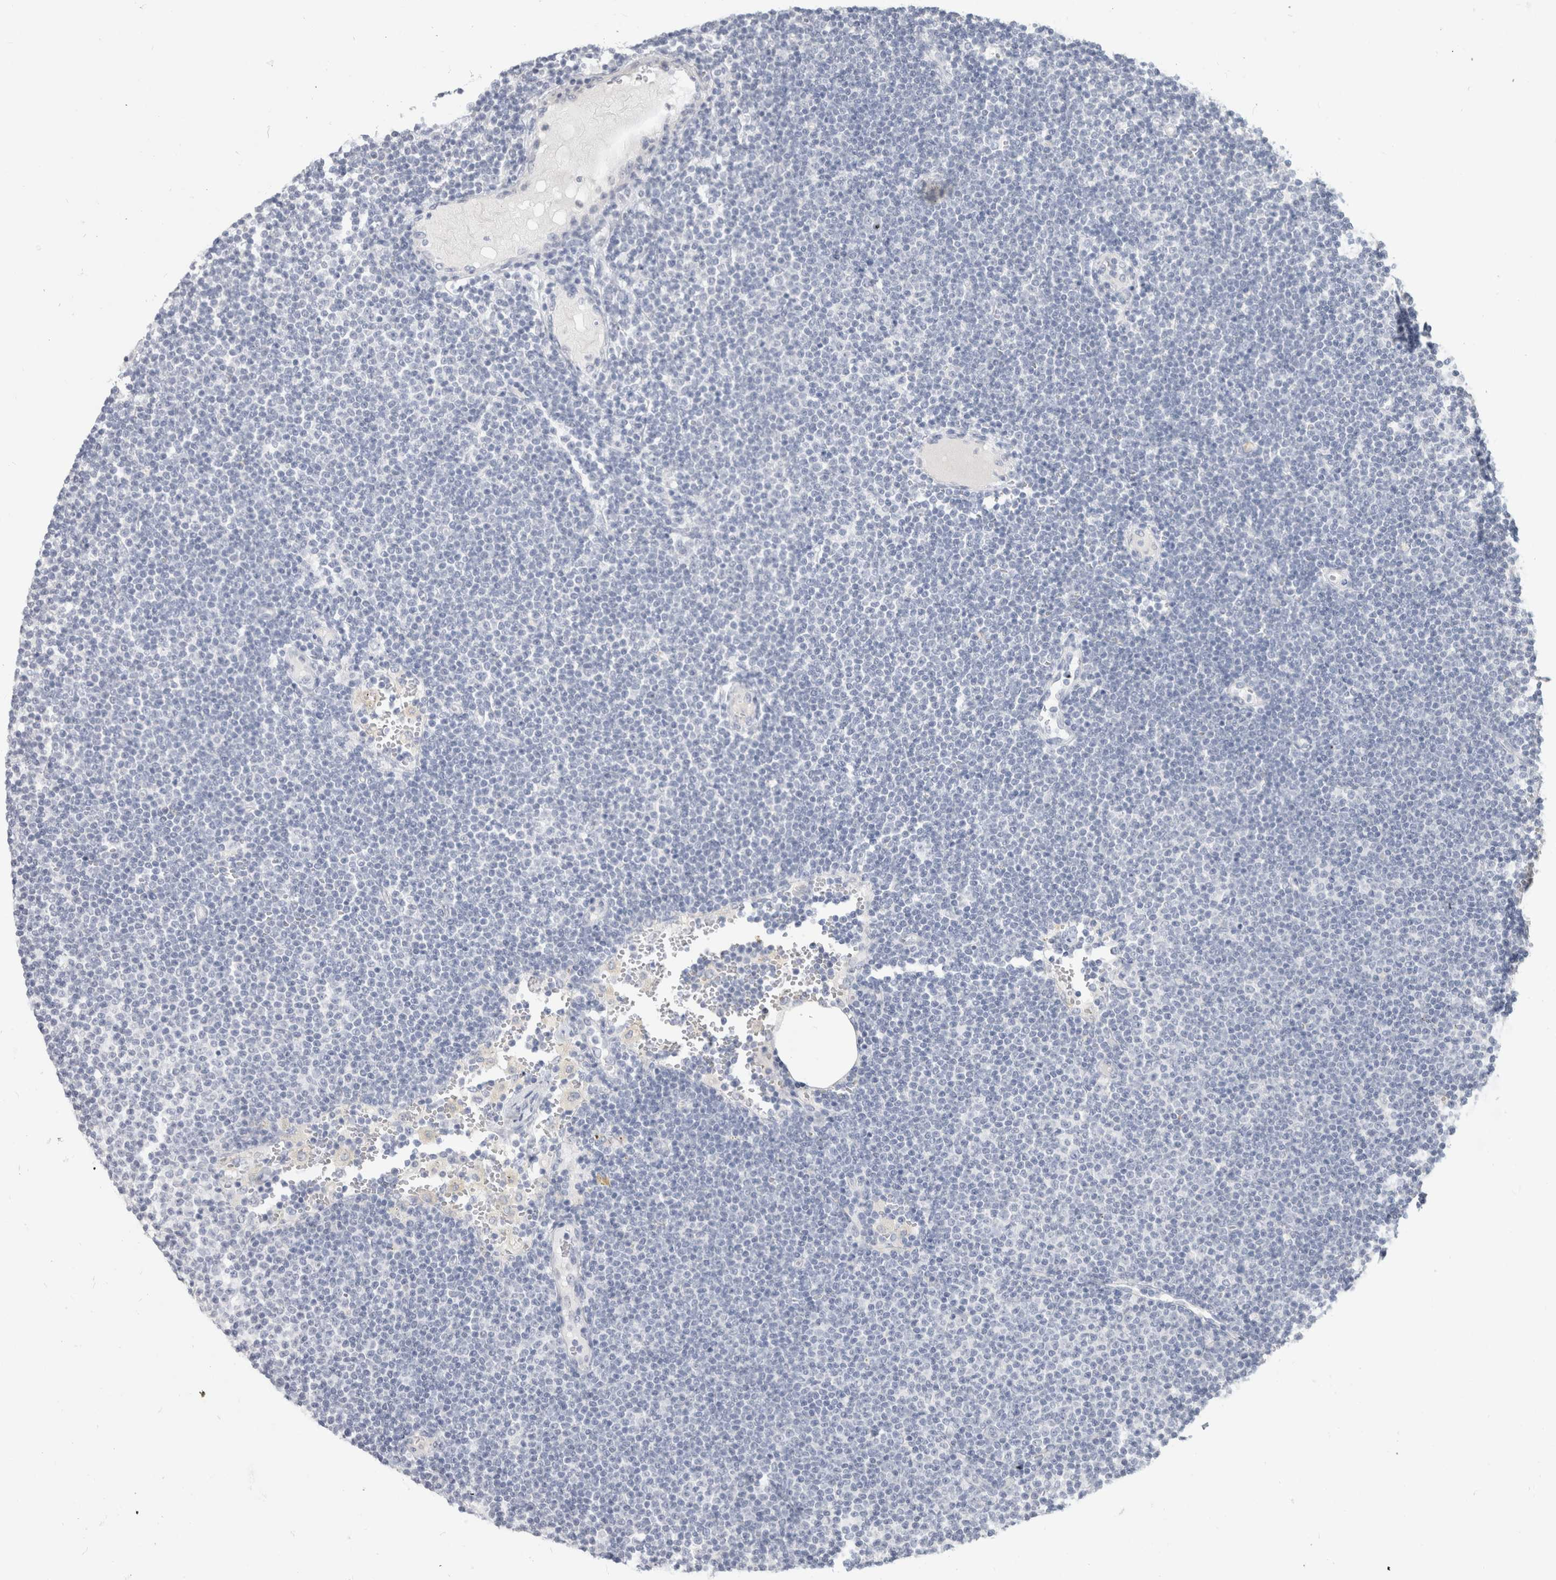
{"staining": {"intensity": "negative", "quantity": "none", "location": "none"}, "tissue": "lymphoma", "cell_type": "Tumor cells", "image_type": "cancer", "snomed": [{"axis": "morphology", "description": "Malignant lymphoma, non-Hodgkin's type, Low grade"}, {"axis": "topography", "description": "Lymph node"}], "caption": "Immunohistochemical staining of human lymphoma displays no significant expression in tumor cells.", "gene": "SLC6A1", "patient": {"sex": "female", "age": 53}}